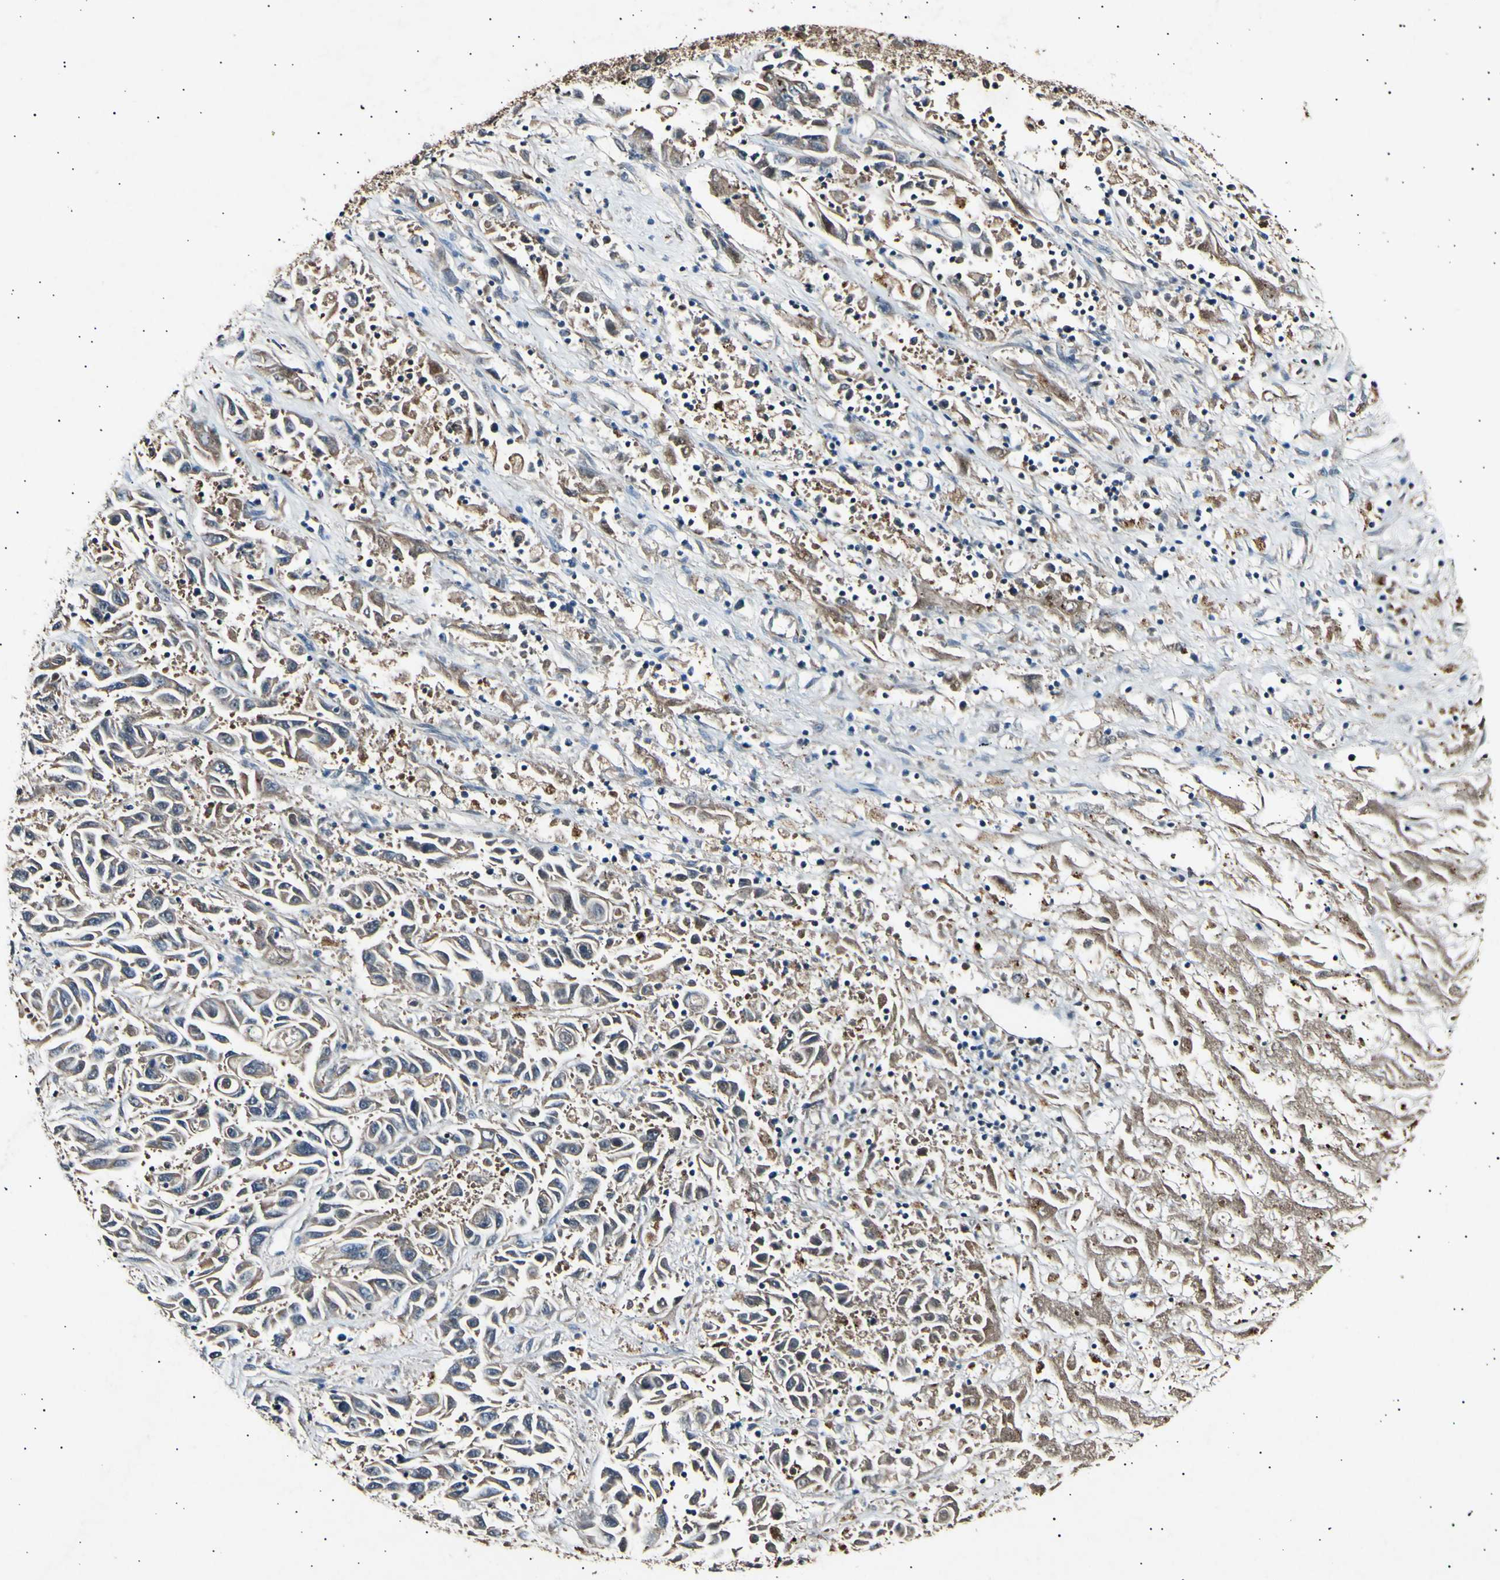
{"staining": {"intensity": "weak", "quantity": ">75%", "location": "cytoplasmic/membranous"}, "tissue": "liver cancer", "cell_type": "Tumor cells", "image_type": "cancer", "snomed": [{"axis": "morphology", "description": "Cholangiocarcinoma"}, {"axis": "topography", "description": "Liver"}], "caption": "The micrograph reveals a brown stain indicating the presence of a protein in the cytoplasmic/membranous of tumor cells in cholangiocarcinoma (liver).", "gene": "ADCY3", "patient": {"sex": "female", "age": 52}}